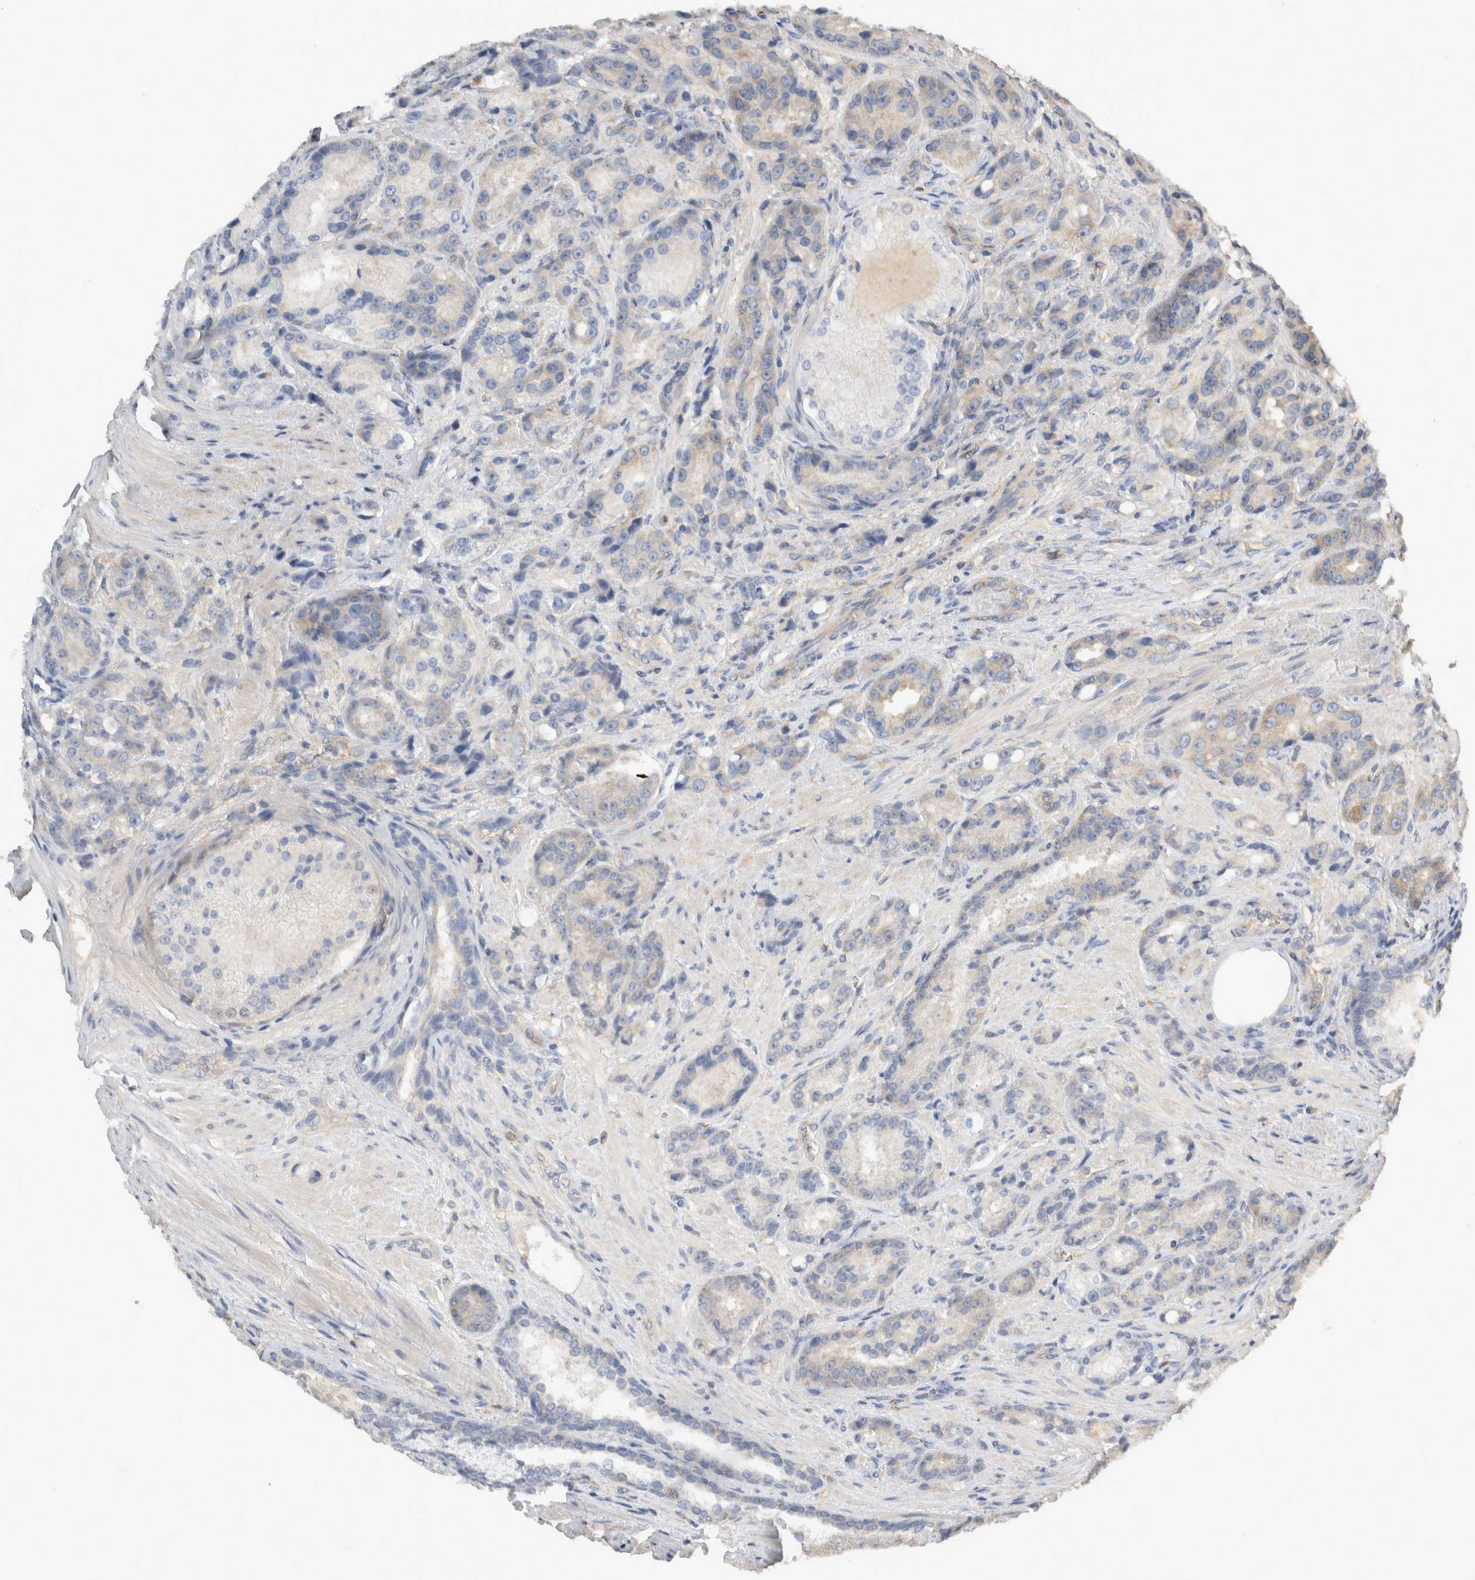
{"staining": {"intensity": "negative", "quantity": "none", "location": "none"}, "tissue": "prostate cancer", "cell_type": "Tumor cells", "image_type": "cancer", "snomed": [{"axis": "morphology", "description": "Adenocarcinoma, High grade"}, {"axis": "topography", "description": "Prostate"}], "caption": "This is an immunohistochemistry (IHC) micrograph of human prostate adenocarcinoma (high-grade). There is no expression in tumor cells.", "gene": "EIF4G3", "patient": {"sex": "male", "age": 60}}